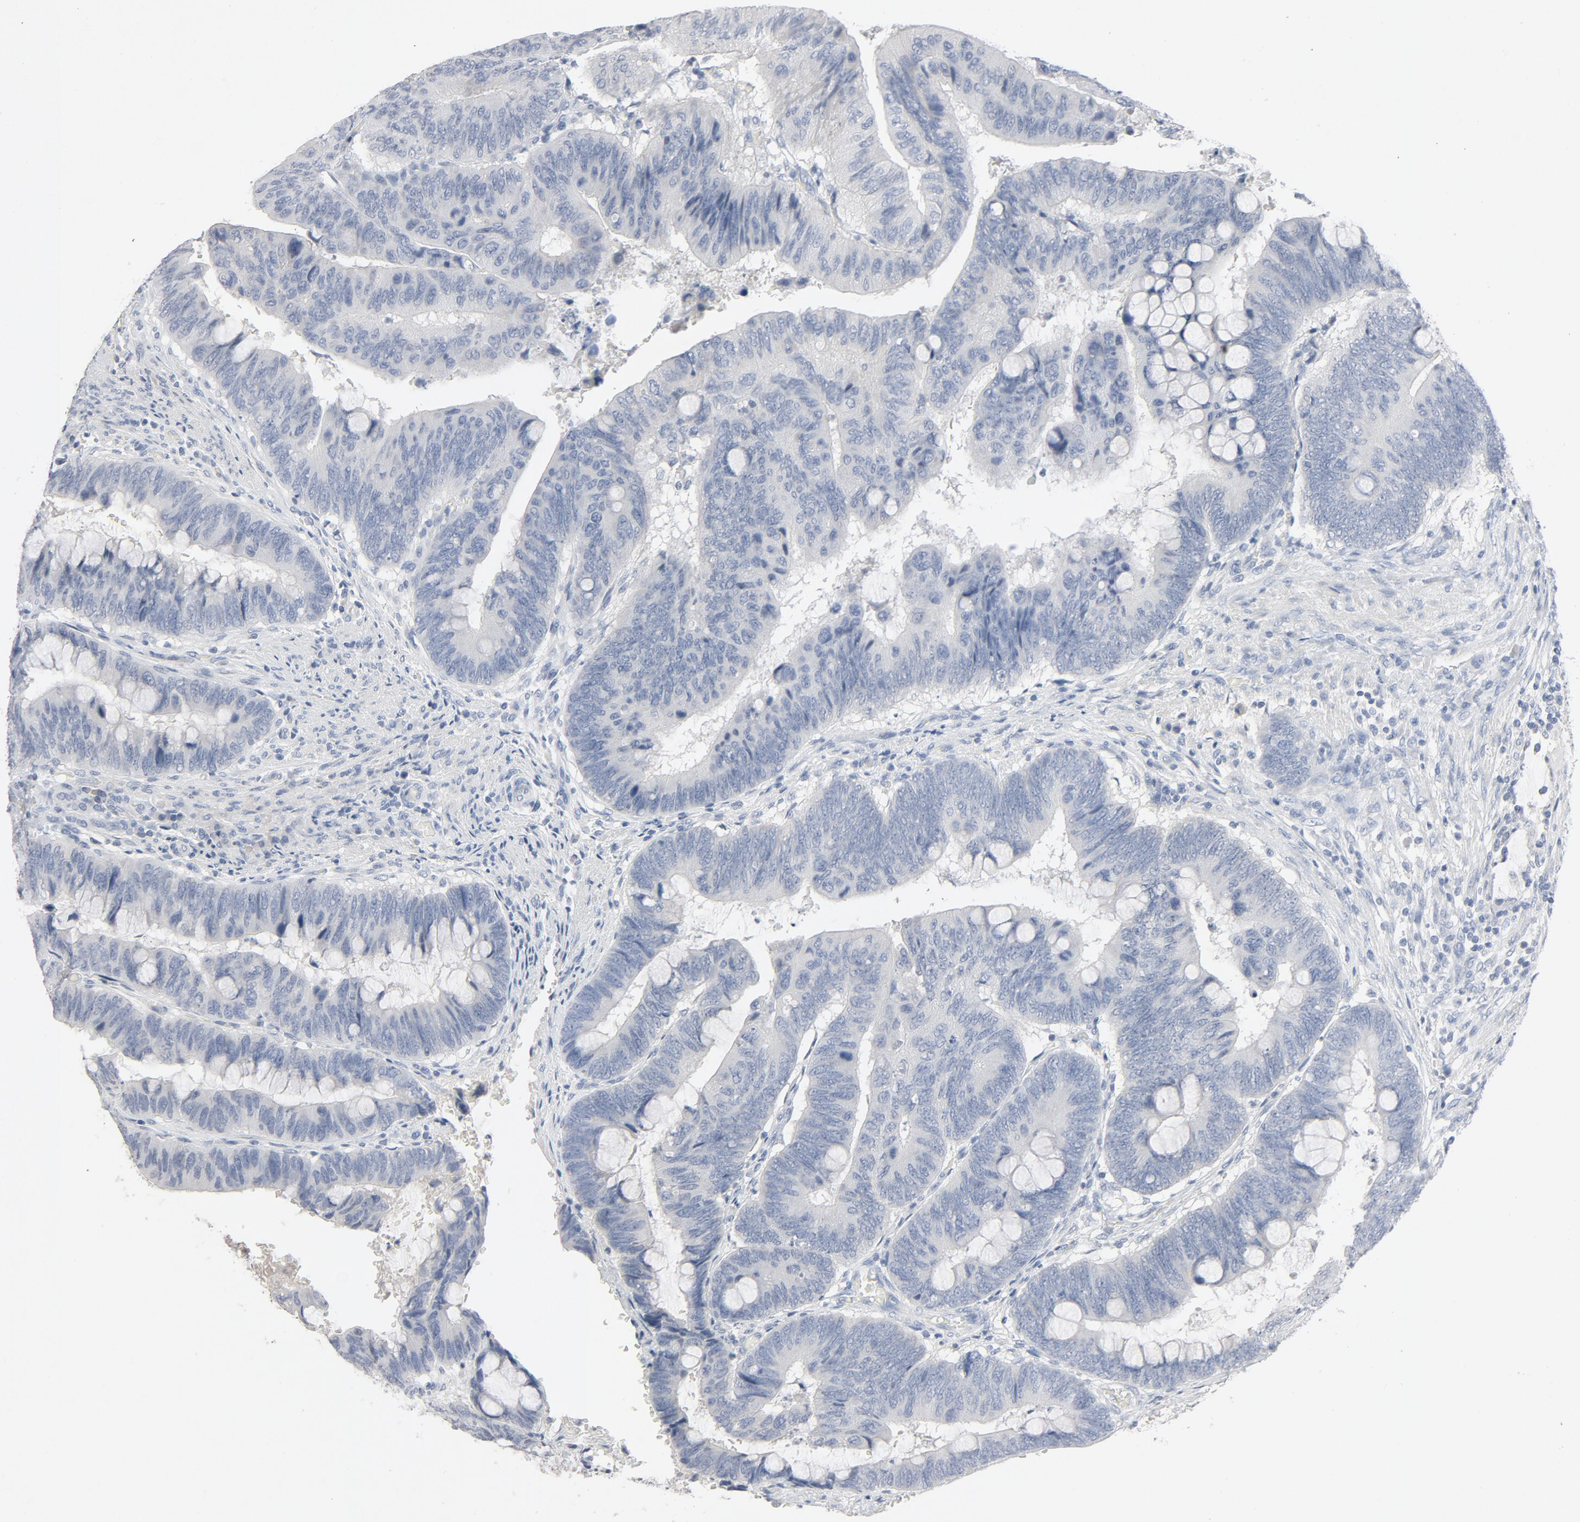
{"staining": {"intensity": "negative", "quantity": "none", "location": "none"}, "tissue": "colorectal cancer", "cell_type": "Tumor cells", "image_type": "cancer", "snomed": [{"axis": "morphology", "description": "Normal tissue, NOS"}, {"axis": "morphology", "description": "Adenocarcinoma, NOS"}, {"axis": "topography", "description": "Rectum"}], "caption": "Immunohistochemical staining of colorectal cancer (adenocarcinoma) demonstrates no significant staining in tumor cells. (Brightfield microscopy of DAB immunohistochemistry (IHC) at high magnification).", "gene": "ZCCHC13", "patient": {"sex": "male", "age": 92}}